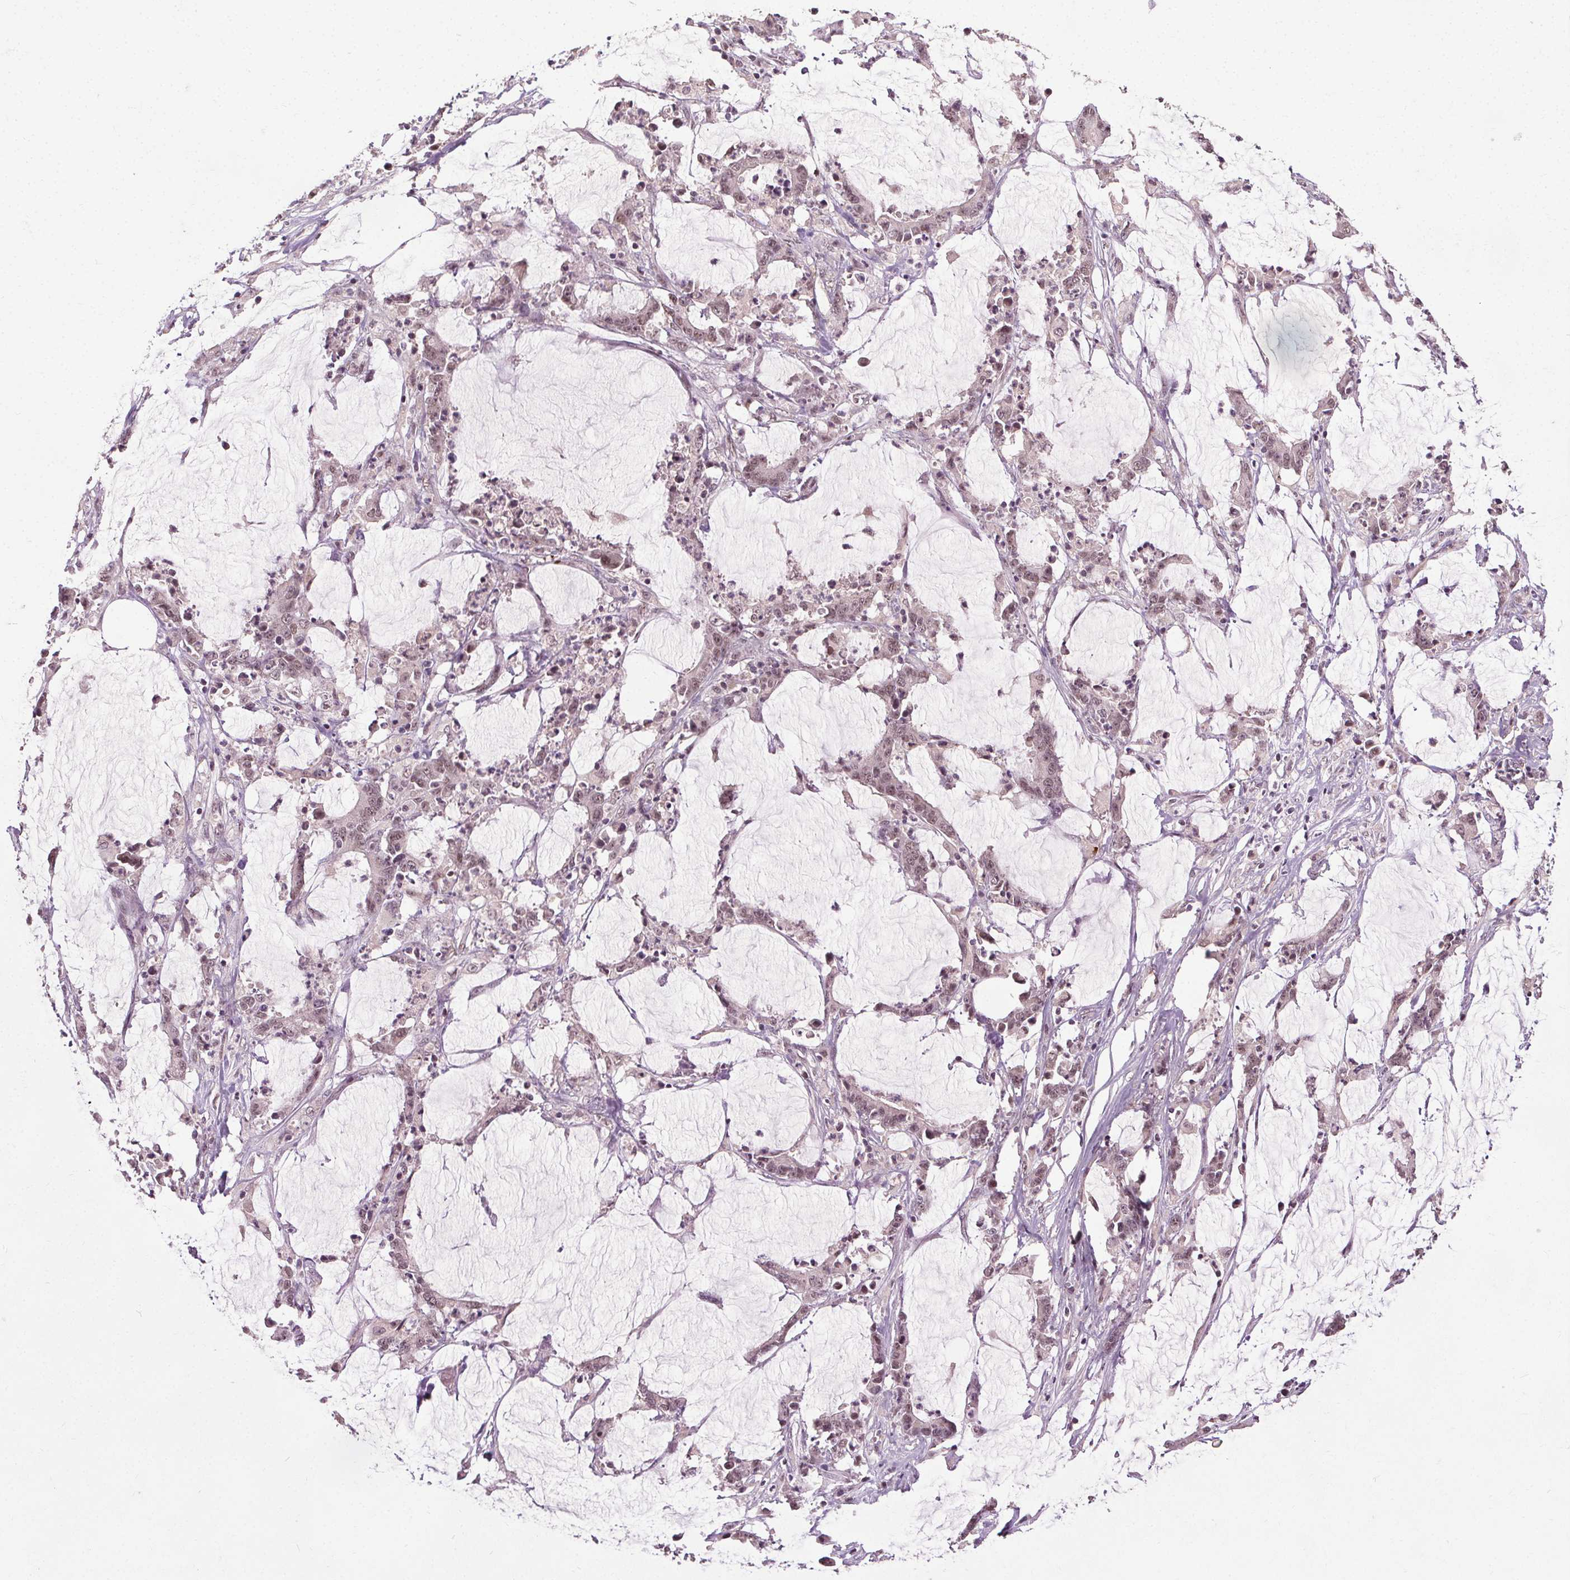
{"staining": {"intensity": "weak", "quantity": ">75%", "location": "nuclear"}, "tissue": "stomach cancer", "cell_type": "Tumor cells", "image_type": "cancer", "snomed": [{"axis": "morphology", "description": "Adenocarcinoma, NOS"}, {"axis": "topography", "description": "Stomach, upper"}], "caption": "Immunohistochemistry (IHC) histopathology image of neoplastic tissue: human stomach adenocarcinoma stained using IHC reveals low levels of weak protein expression localized specifically in the nuclear of tumor cells, appearing as a nuclear brown color.", "gene": "MED6", "patient": {"sex": "male", "age": 68}}